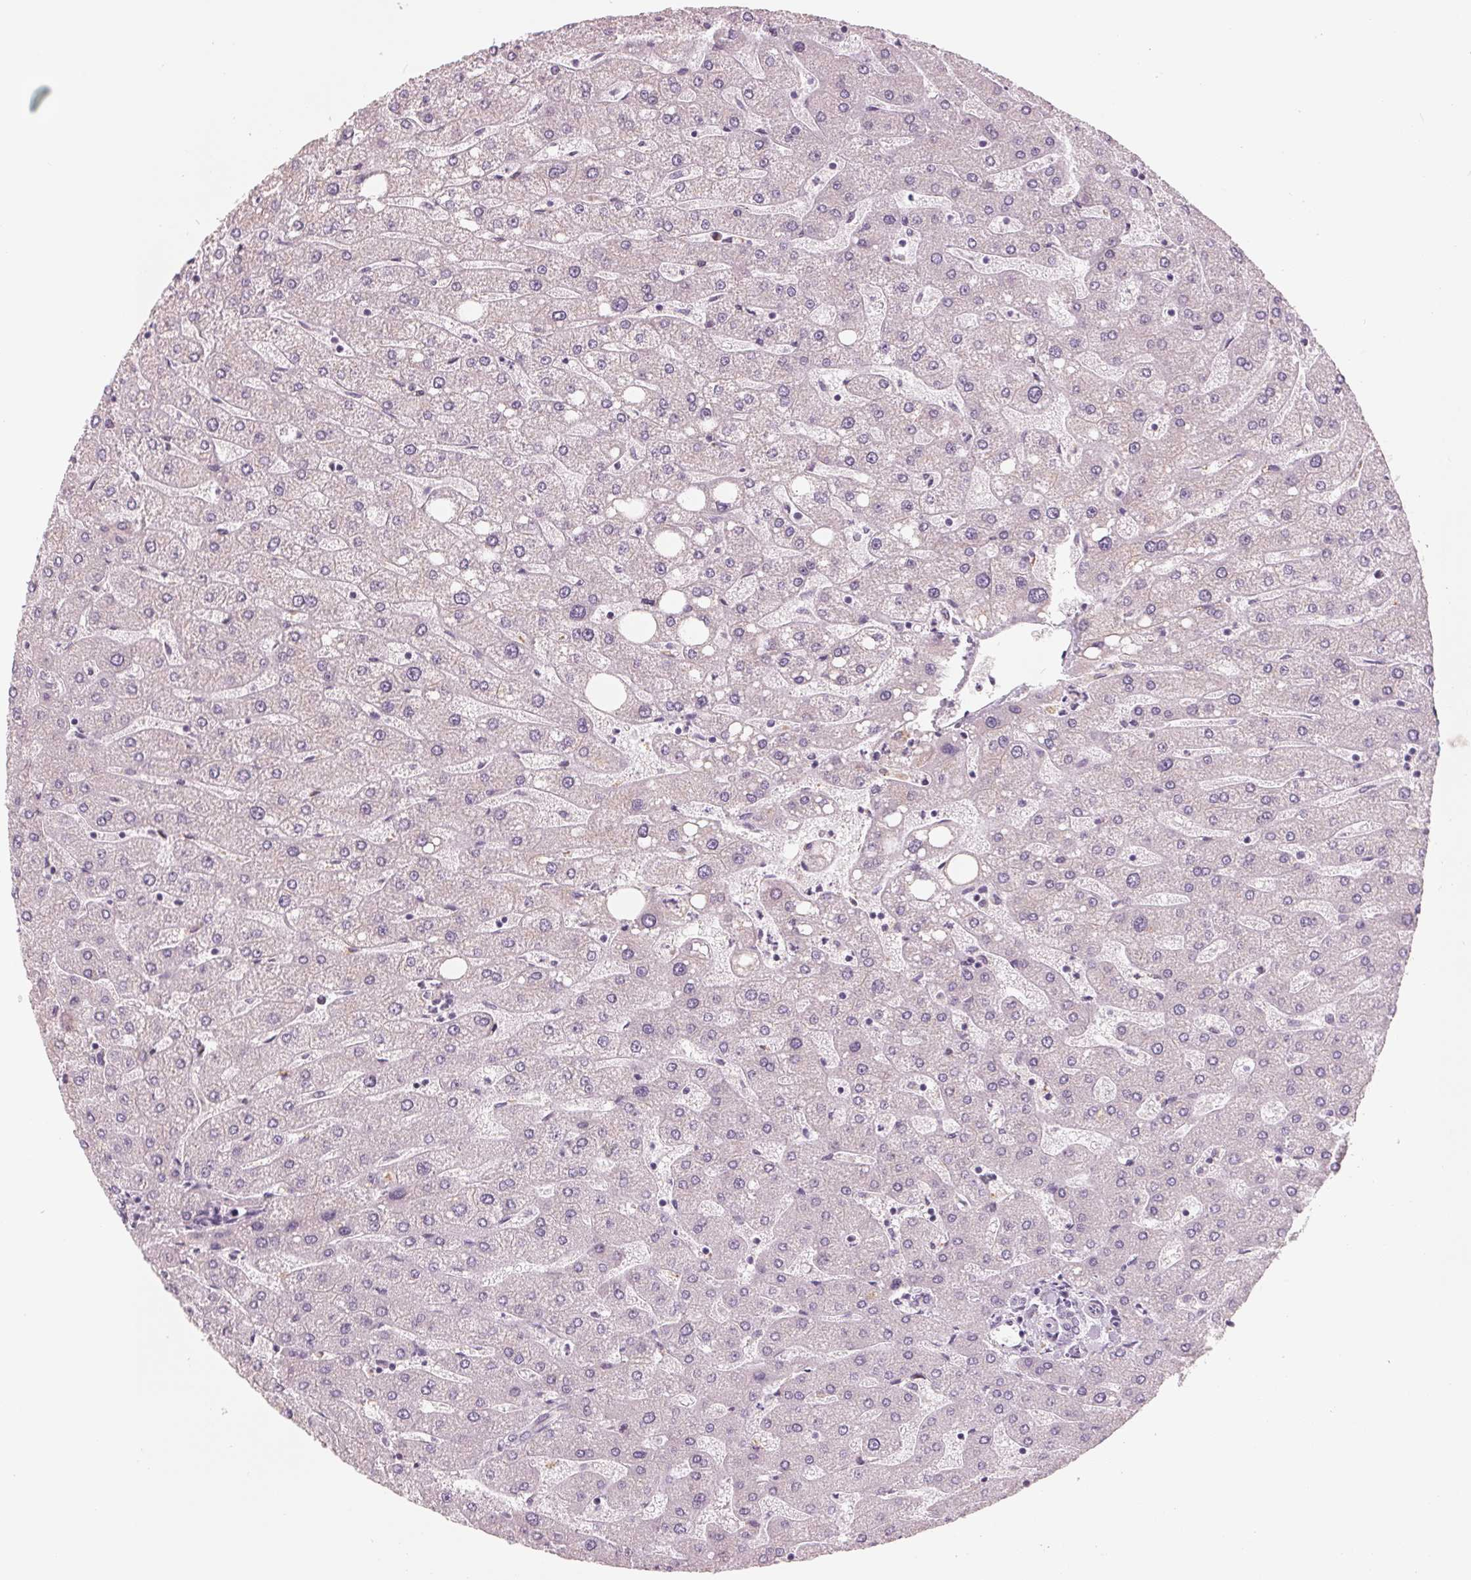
{"staining": {"intensity": "weak", "quantity": "<25%", "location": "cytoplasmic/membranous"}, "tissue": "liver", "cell_type": "Cholangiocytes", "image_type": "normal", "snomed": [{"axis": "morphology", "description": "Normal tissue, NOS"}, {"axis": "topography", "description": "Liver"}], "caption": "Immunohistochemistry (IHC) image of unremarkable liver: liver stained with DAB (3,3'-diaminobenzidine) displays no significant protein staining in cholangiocytes.", "gene": "IL9R", "patient": {"sex": "male", "age": 67}}